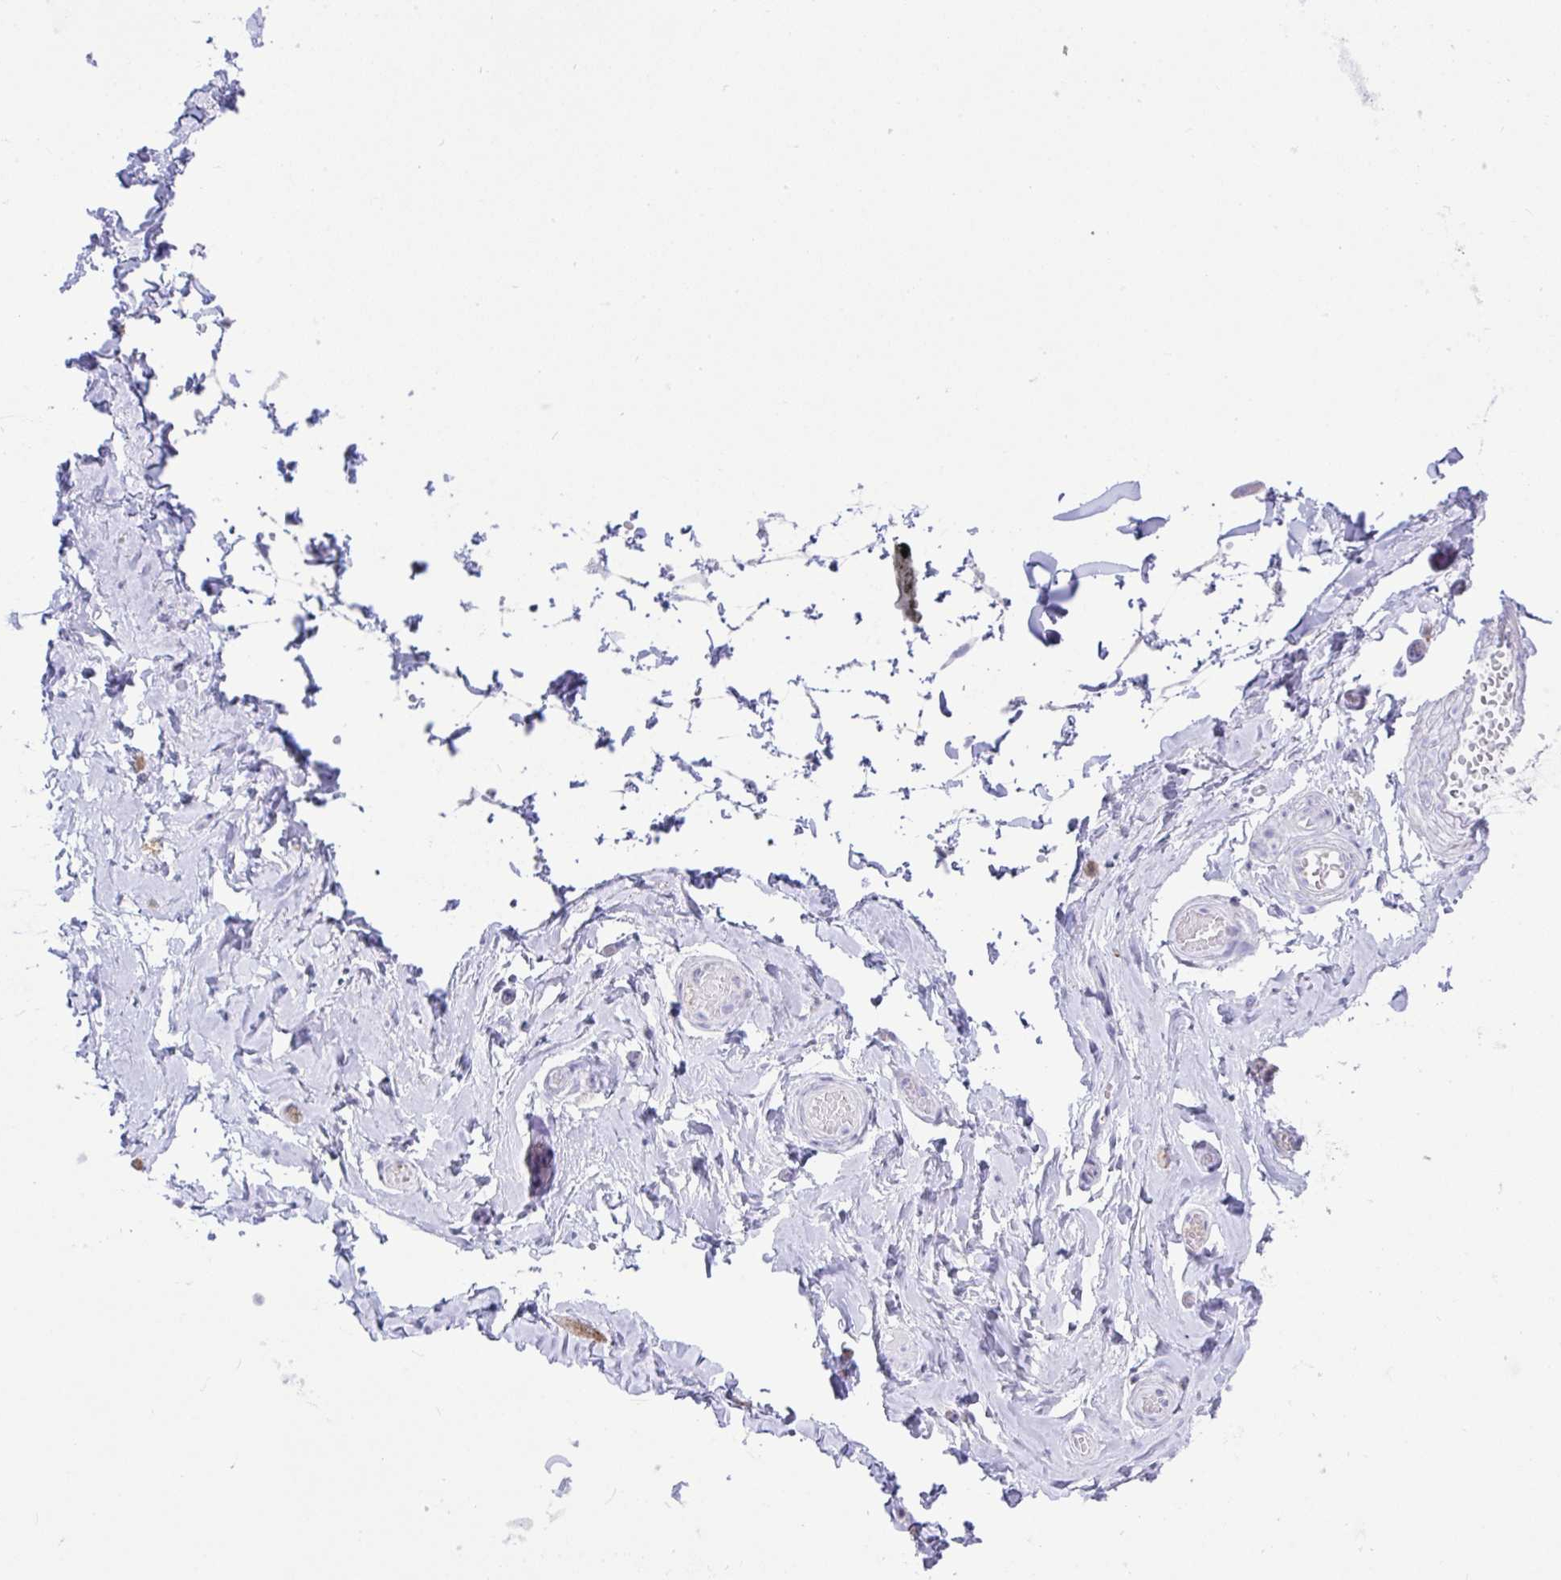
{"staining": {"intensity": "negative", "quantity": "none", "location": "none"}, "tissue": "adipose tissue", "cell_type": "Adipocytes", "image_type": "normal", "snomed": [{"axis": "morphology", "description": "Normal tissue, NOS"}, {"axis": "topography", "description": "Epididymis, spermatic cord, NOS"}, {"axis": "topography", "description": "Epididymis"}, {"axis": "topography", "description": "Peripheral nerve tissue"}], "caption": "This is a micrograph of immunohistochemistry (IHC) staining of benign adipose tissue, which shows no expression in adipocytes.", "gene": "PLA2G12B", "patient": {"sex": "male", "age": 29}}